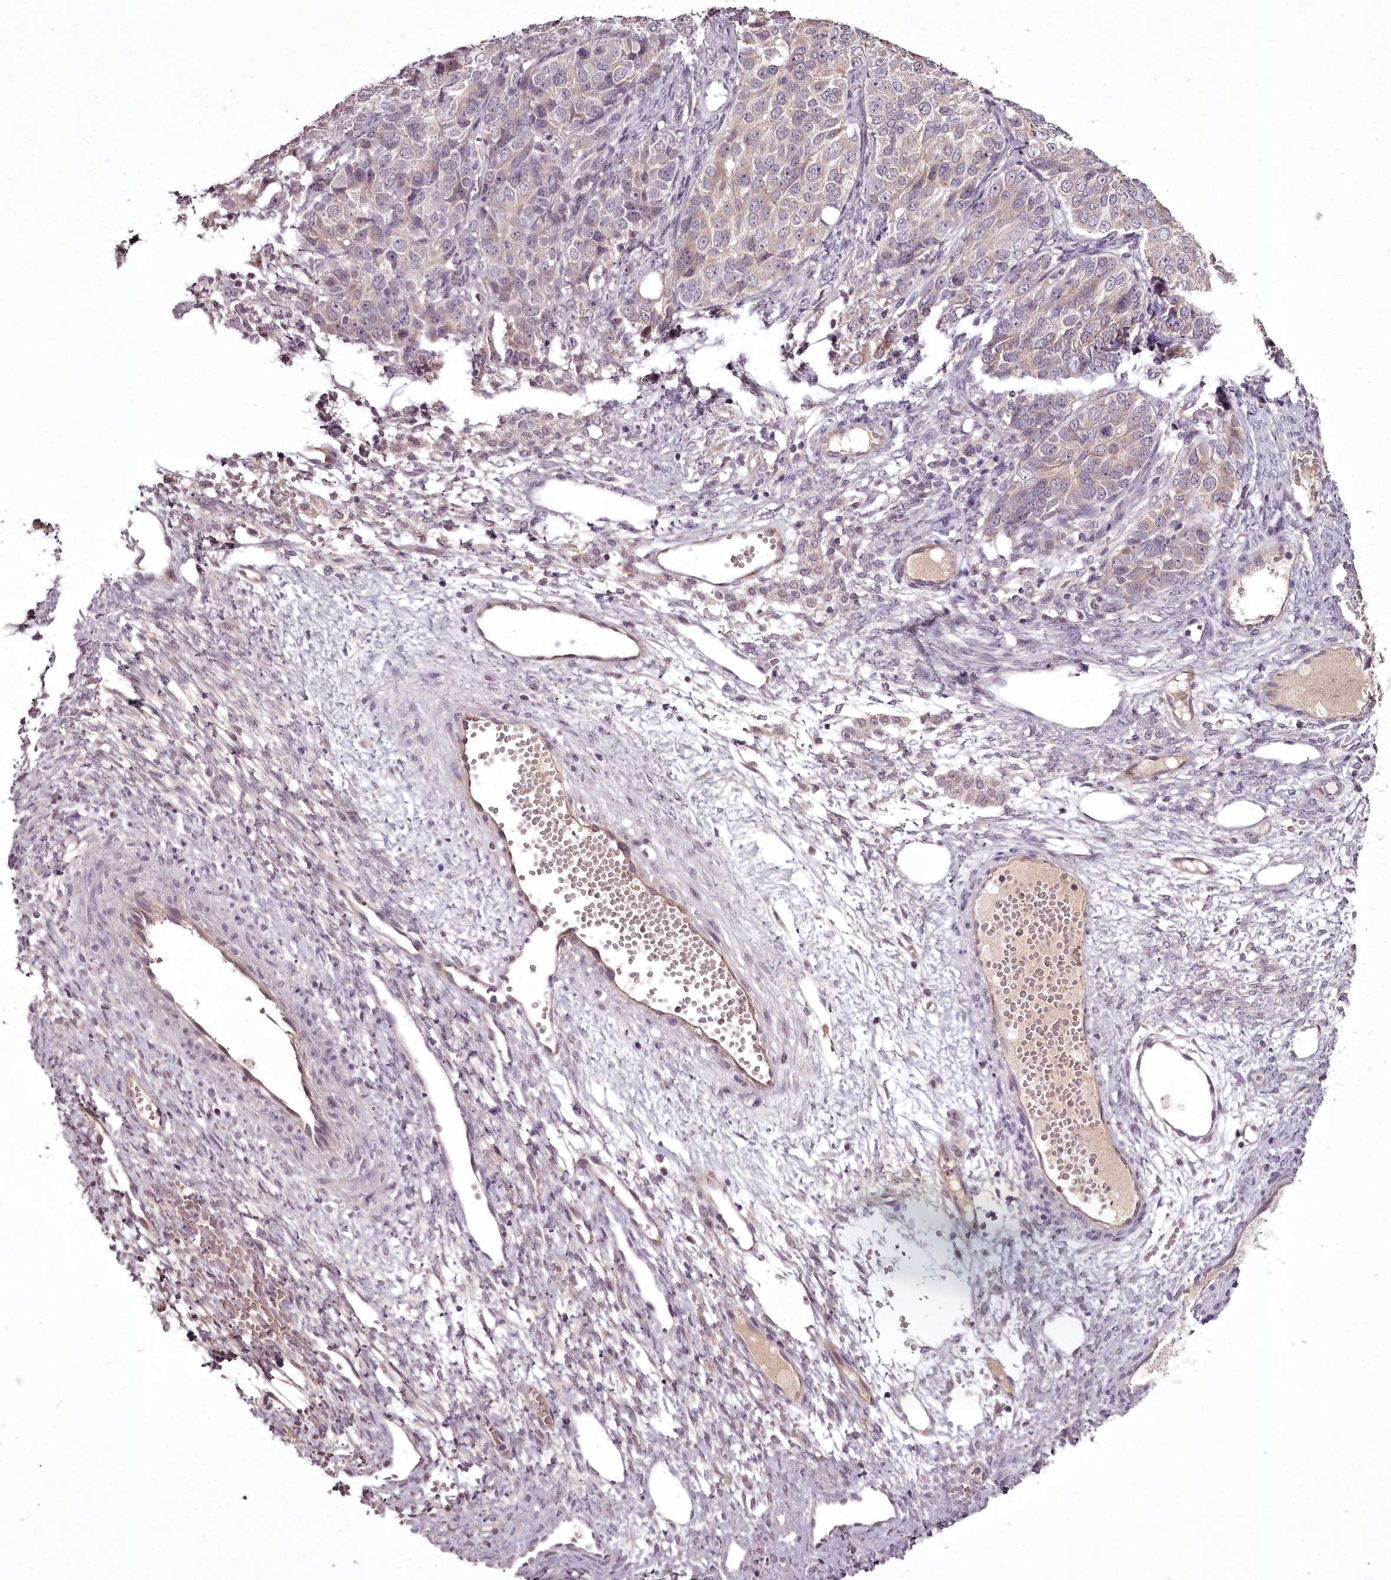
{"staining": {"intensity": "weak", "quantity": "<25%", "location": "cytoplasmic/membranous"}, "tissue": "ovarian cancer", "cell_type": "Tumor cells", "image_type": "cancer", "snomed": [{"axis": "morphology", "description": "Carcinoma, endometroid"}, {"axis": "topography", "description": "Ovary"}], "caption": "Human endometroid carcinoma (ovarian) stained for a protein using immunohistochemistry (IHC) demonstrates no expression in tumor cells.", "gene": "RBMXL2", "patient": {"sex": "female", "age": 51}}